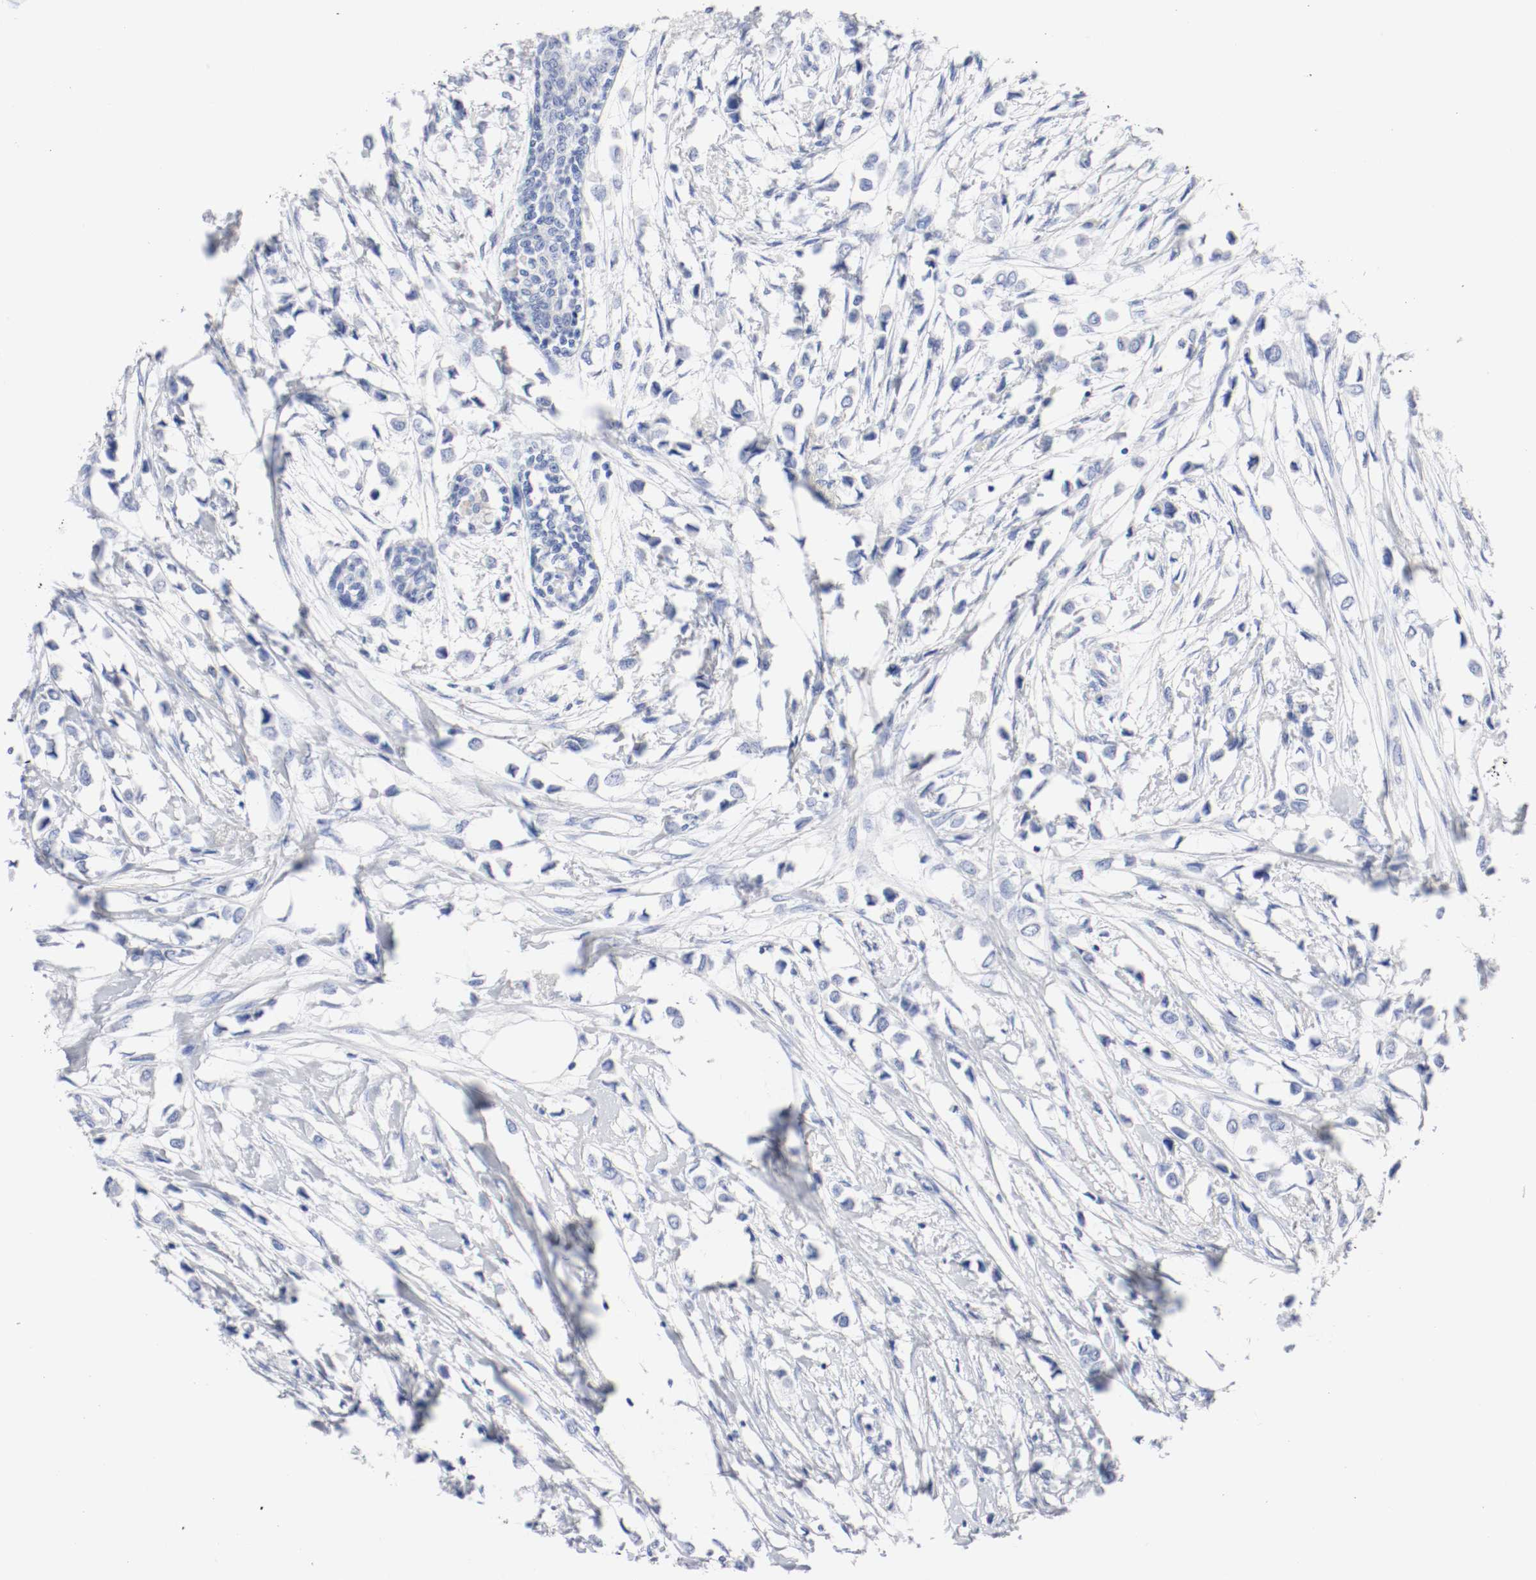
{"staining": {"intensity": "negative", "quantity": "none", "location": "none"}, "tissue": "breast cancer", "cell_type": "Tumor cells", "image_type": "cancer", "snomed": [{"axis": "morphology", "description": "Lobular carcinoma"}, {"axis": "topography", "description": "Breast"}], "caption": "The micrograph shows no significant staining in tumor cells of breast cancer.", "gene": "GAD1", "patient": {"sex": "female", "age": 51}}